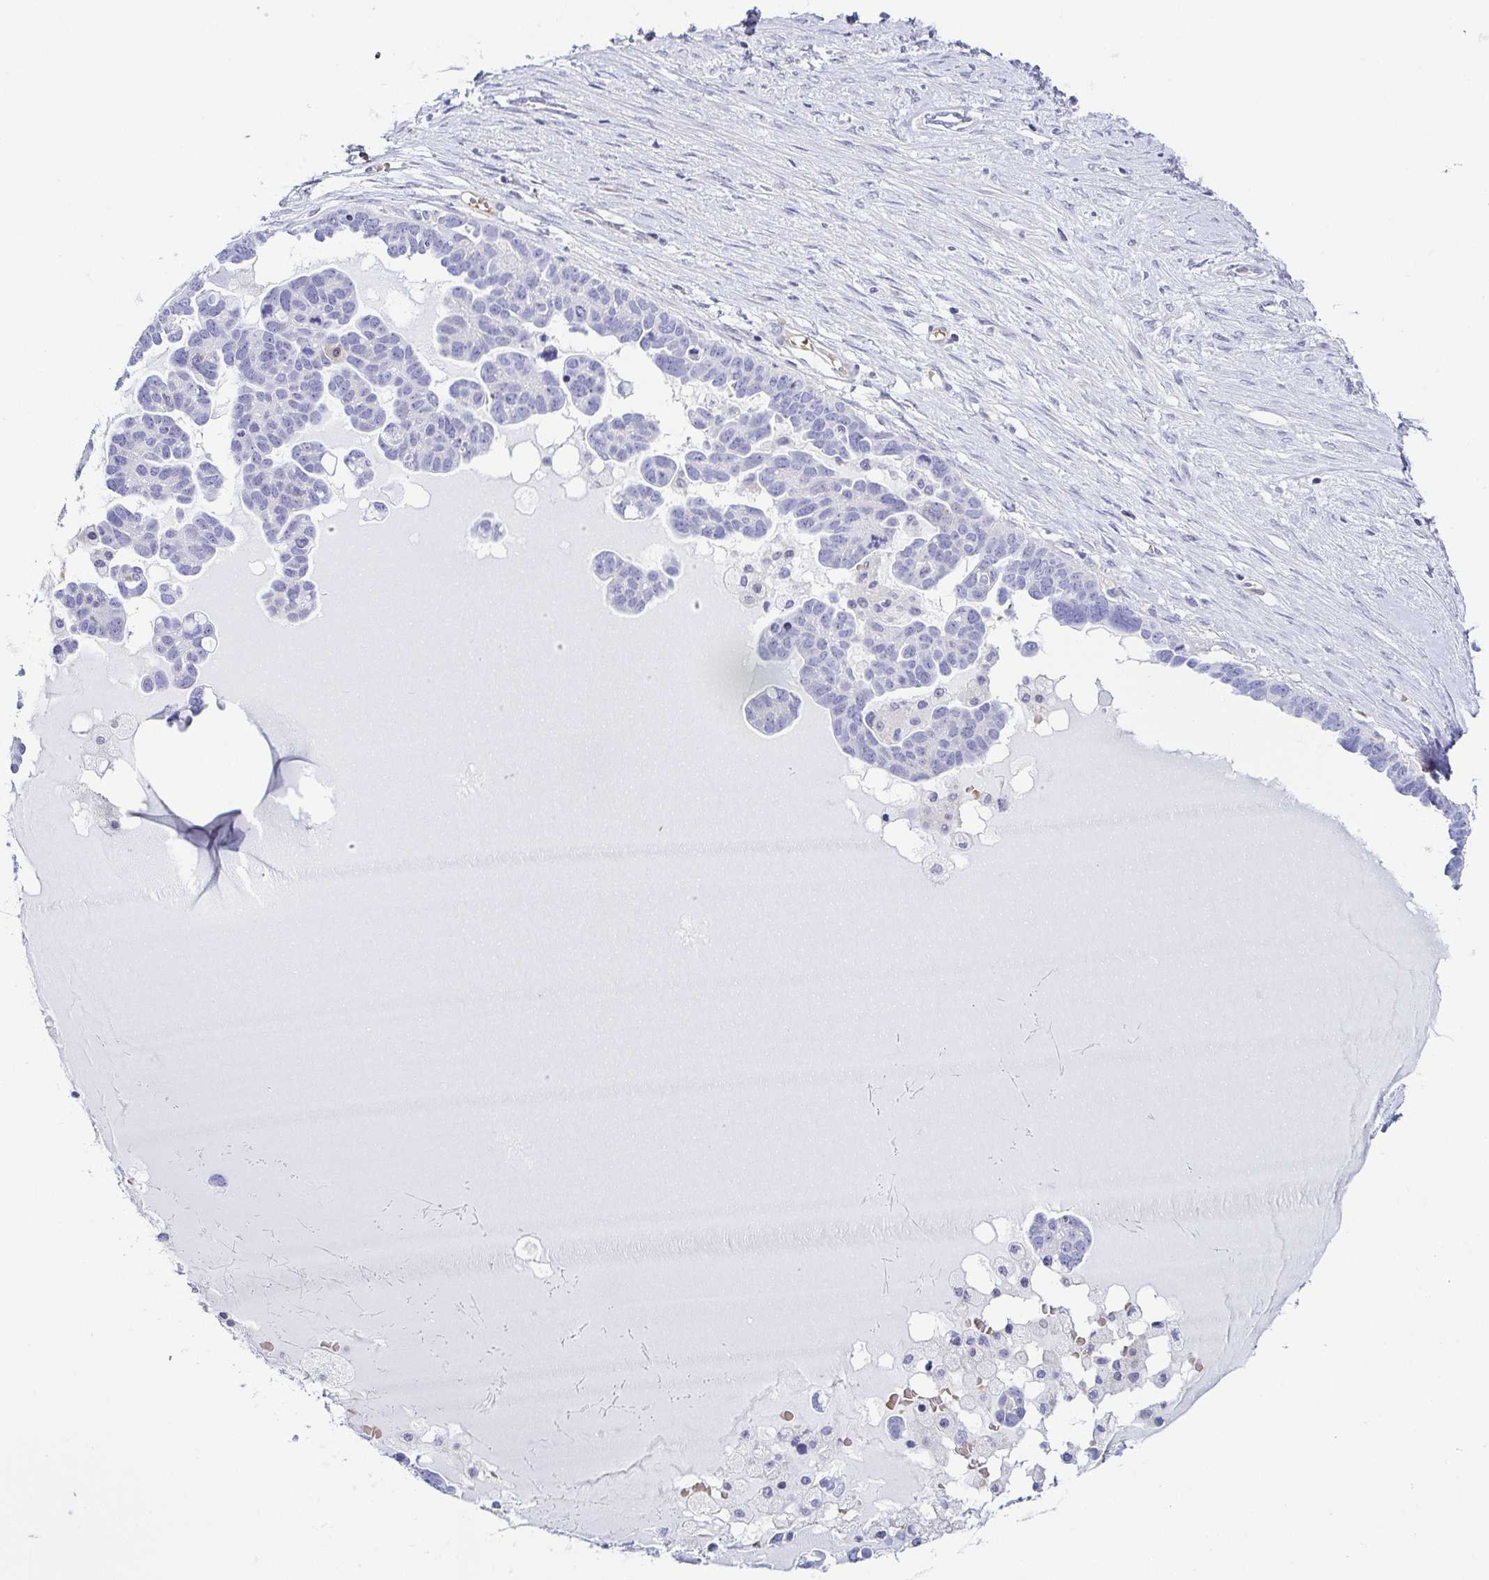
{"staining": {"intensity": "negative", "quantity": "none", "location": "none"}, "tissue": "ovarian cancer", "cell_type": "Tumor cells", "image_type": "cancer", "snomed": [{"axis": "morphology", "description": "Cystadenocarcinoma, serous, NOS"}, {"axis": "topography", "description": "Ovary"}], "caption": "Protein analysis of ovarian cancer (serous cystadenocarcinoma) exhibits no significant staining in tumor cells.", "gene": "FAM162B", "patient": {"sex": "female", "age": 54}}